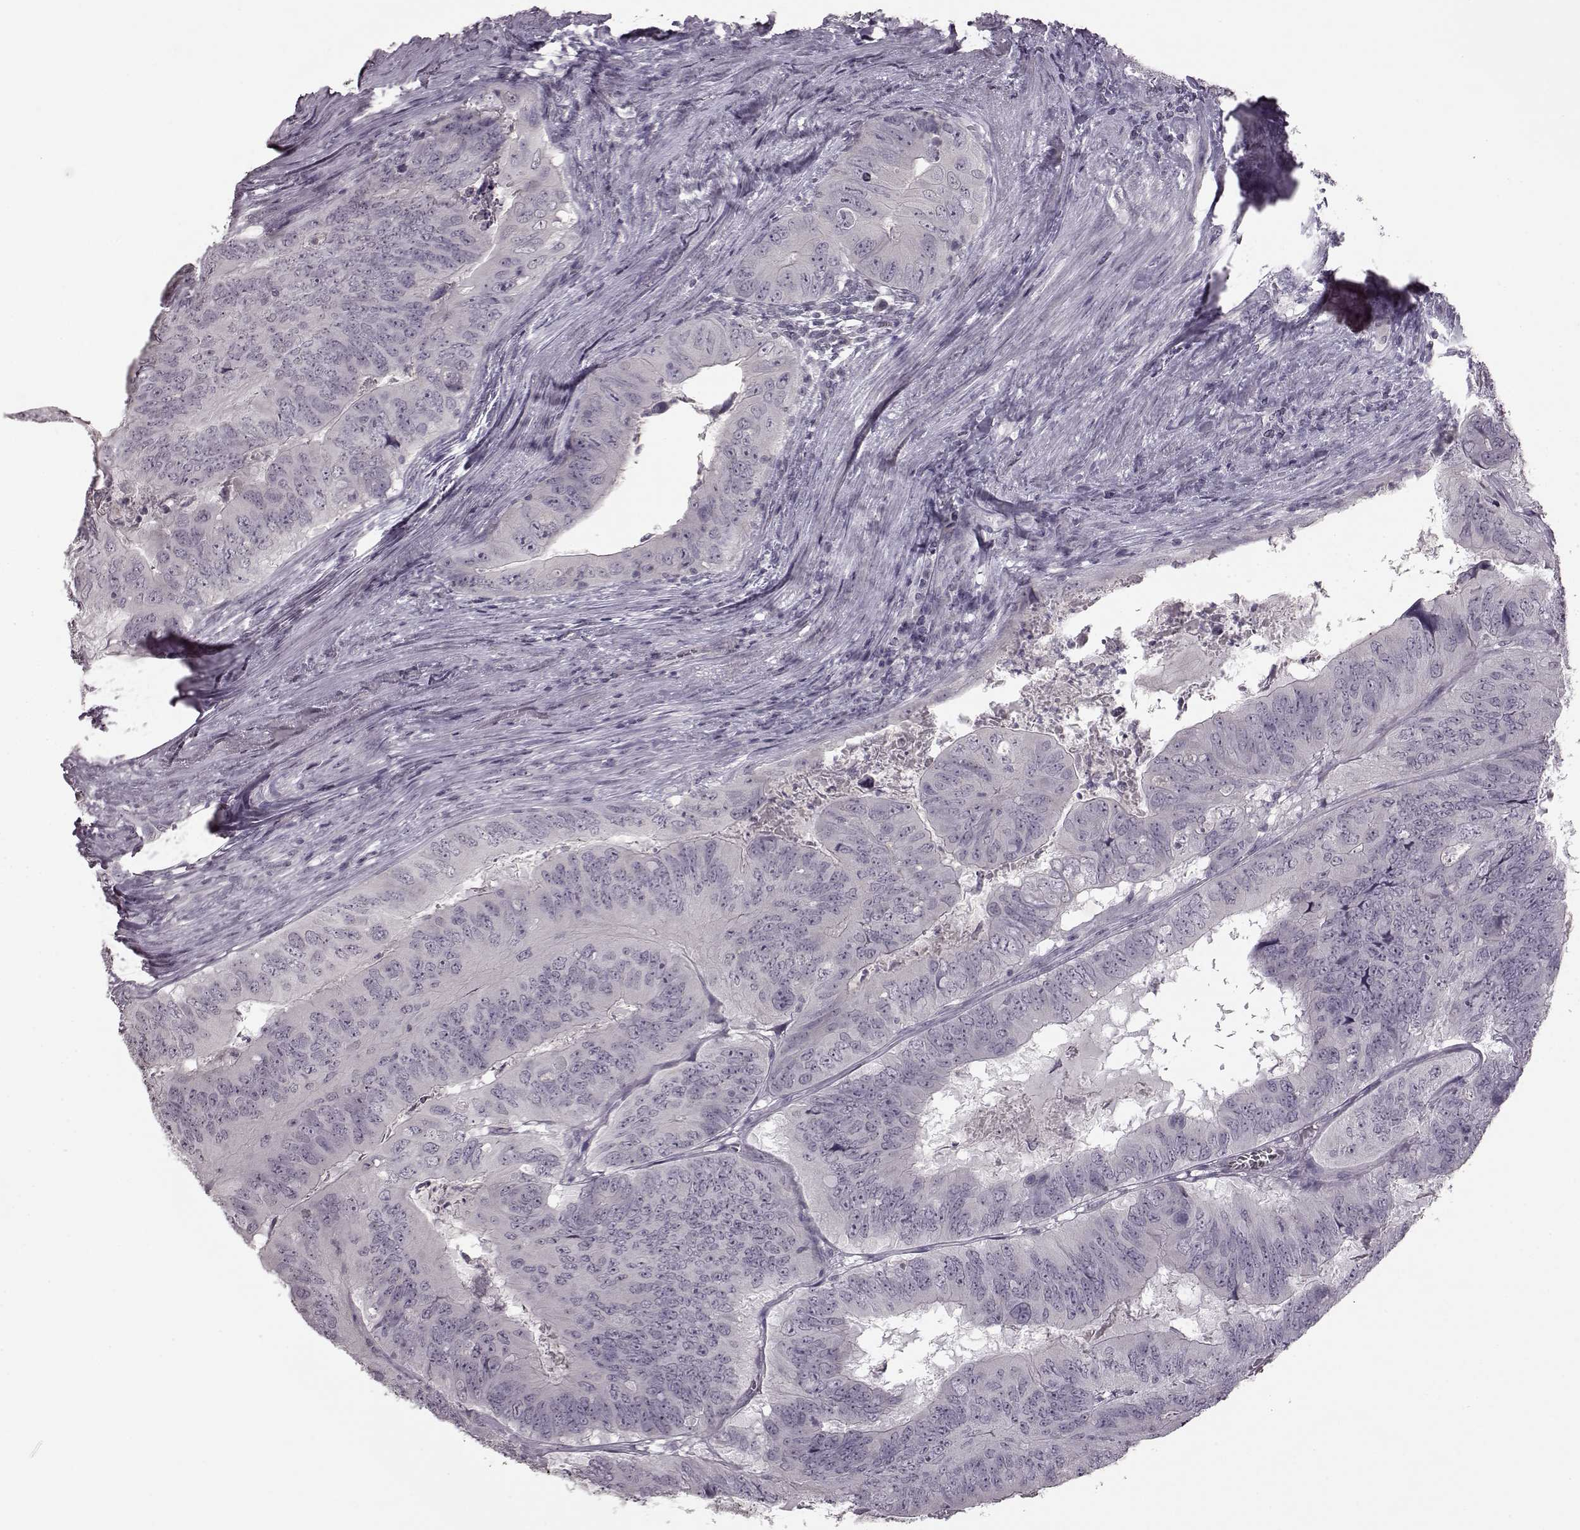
{"staining": {"intensity": "negative", "quantity": "none", "location": "none"}, "tissue": "colorectal cancer", "cell_type": "Tumor cells", "image_type": "cancer", "snomed": [{"axis": "morphology", "description": "Adenocarcinoma, NOS"}, {"axis": "topography", "description": "Colon"}], "caption": "A photomicrograph of adenocarcinoma (colorectal) stained for a protein reveals no brown staining in tumor cells. The staining is performed using DAB (3,3'-diaminobenzidine) brown chromogen with nuclei counter-stained in using hematoxylin.", "gene": "LHB", "patient": {"sex": "male", "age": 79}}